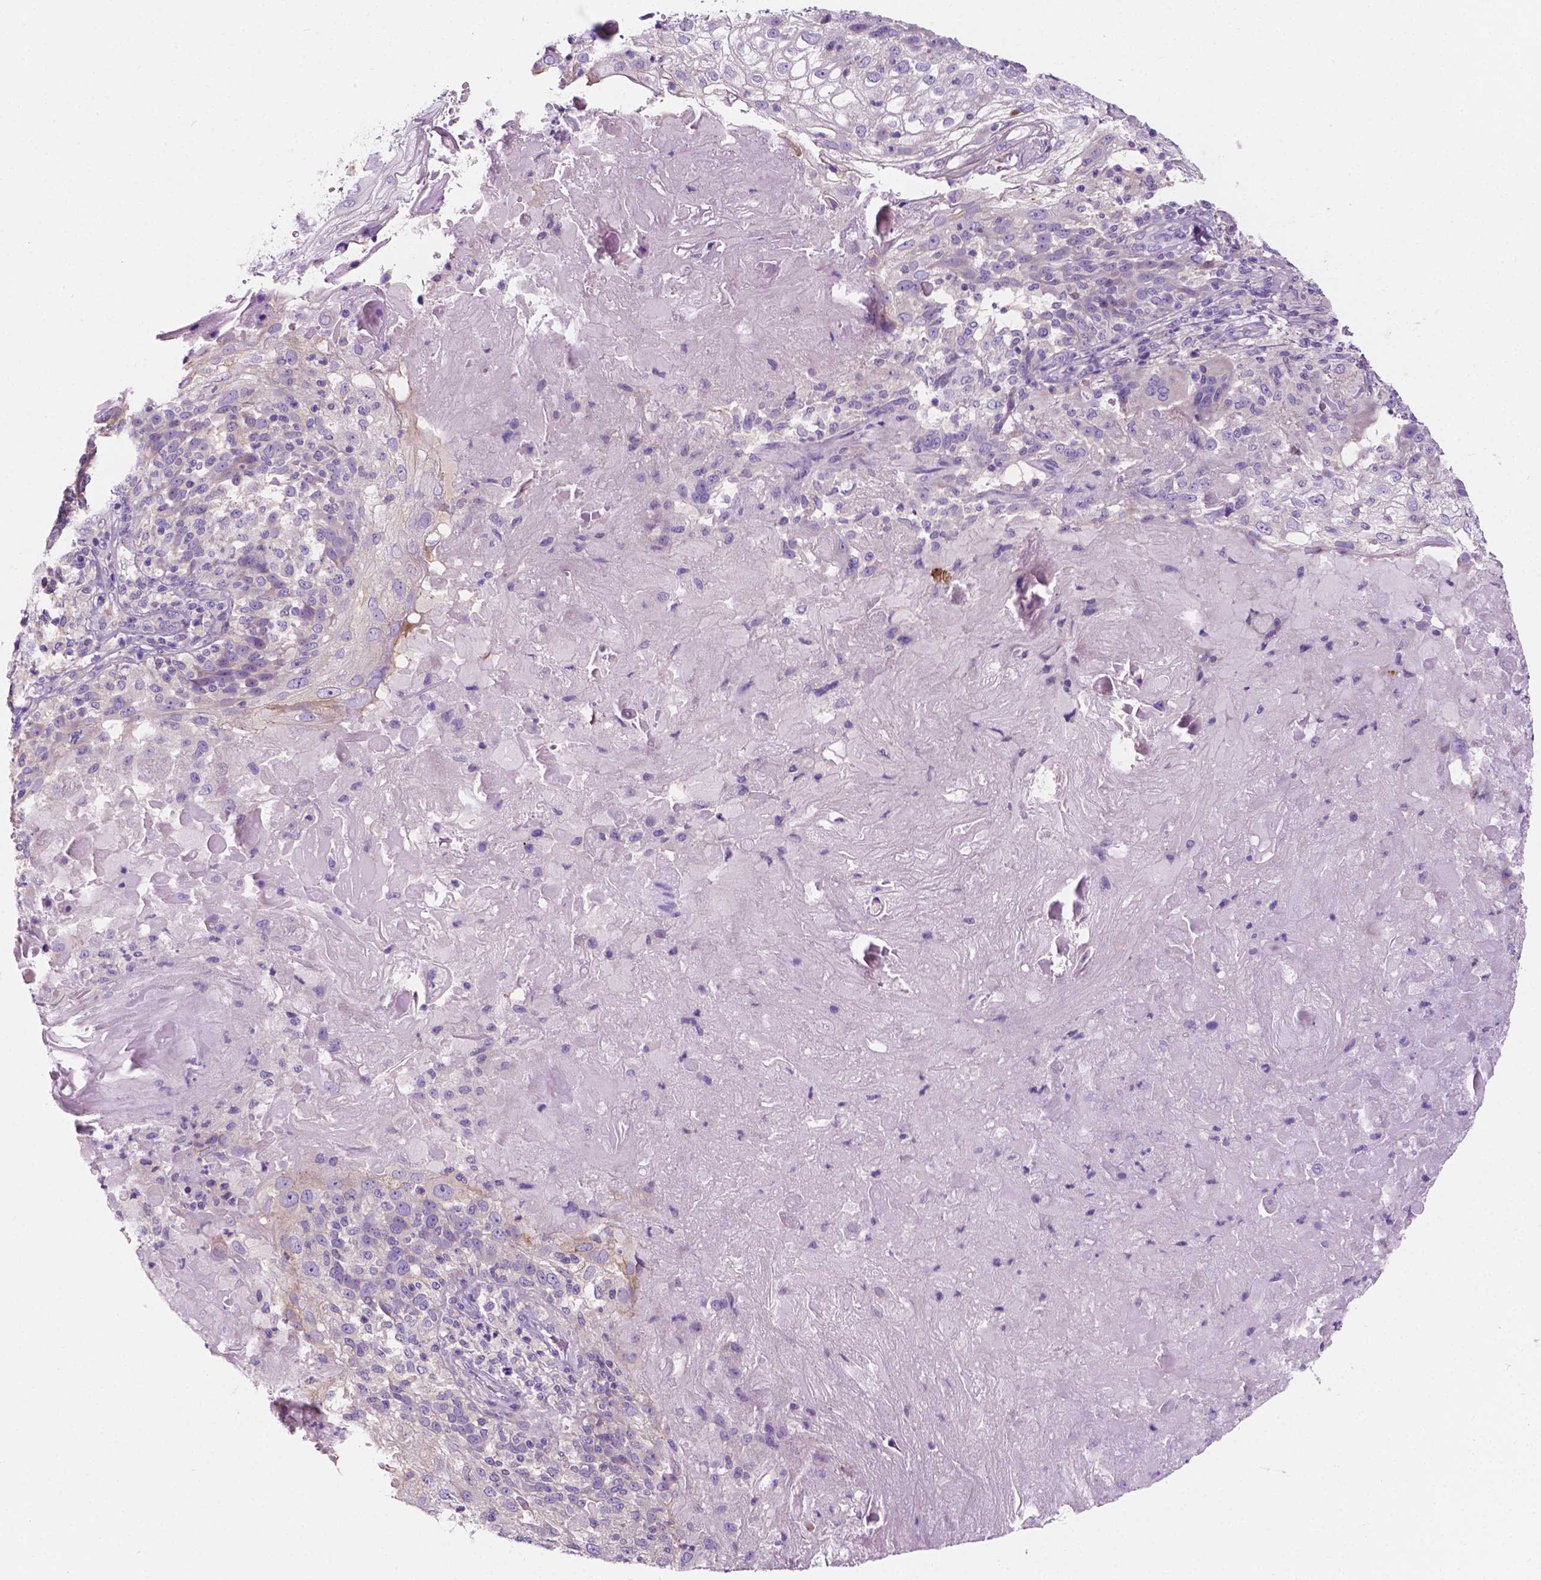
{"staining": {"intensity": "negative", "quantity": "none", "location": "none"}, "tissue": "skin cancer", "cell_type": "Tumor cells", "image_type": "cancer", "snomed": [{"axis": "morphology", "description": "Normal tissue, NOS"}, {"axis": "morphology", "description": "Squamous cell carcinoma, NOS"}, {"axis": "topography", "description": "Skin"}], "caption": "The image reveals no significant expression in tumor cells of squamous cell carcinoma (skin). (Stains: DAB immunohistochemistry (IHC) with hematoxylin counter stain, Microscopy: brightfield microscopy at high magnification).", "gene": "SIRT2", "patient": {"sex": "female", "age": 83}}